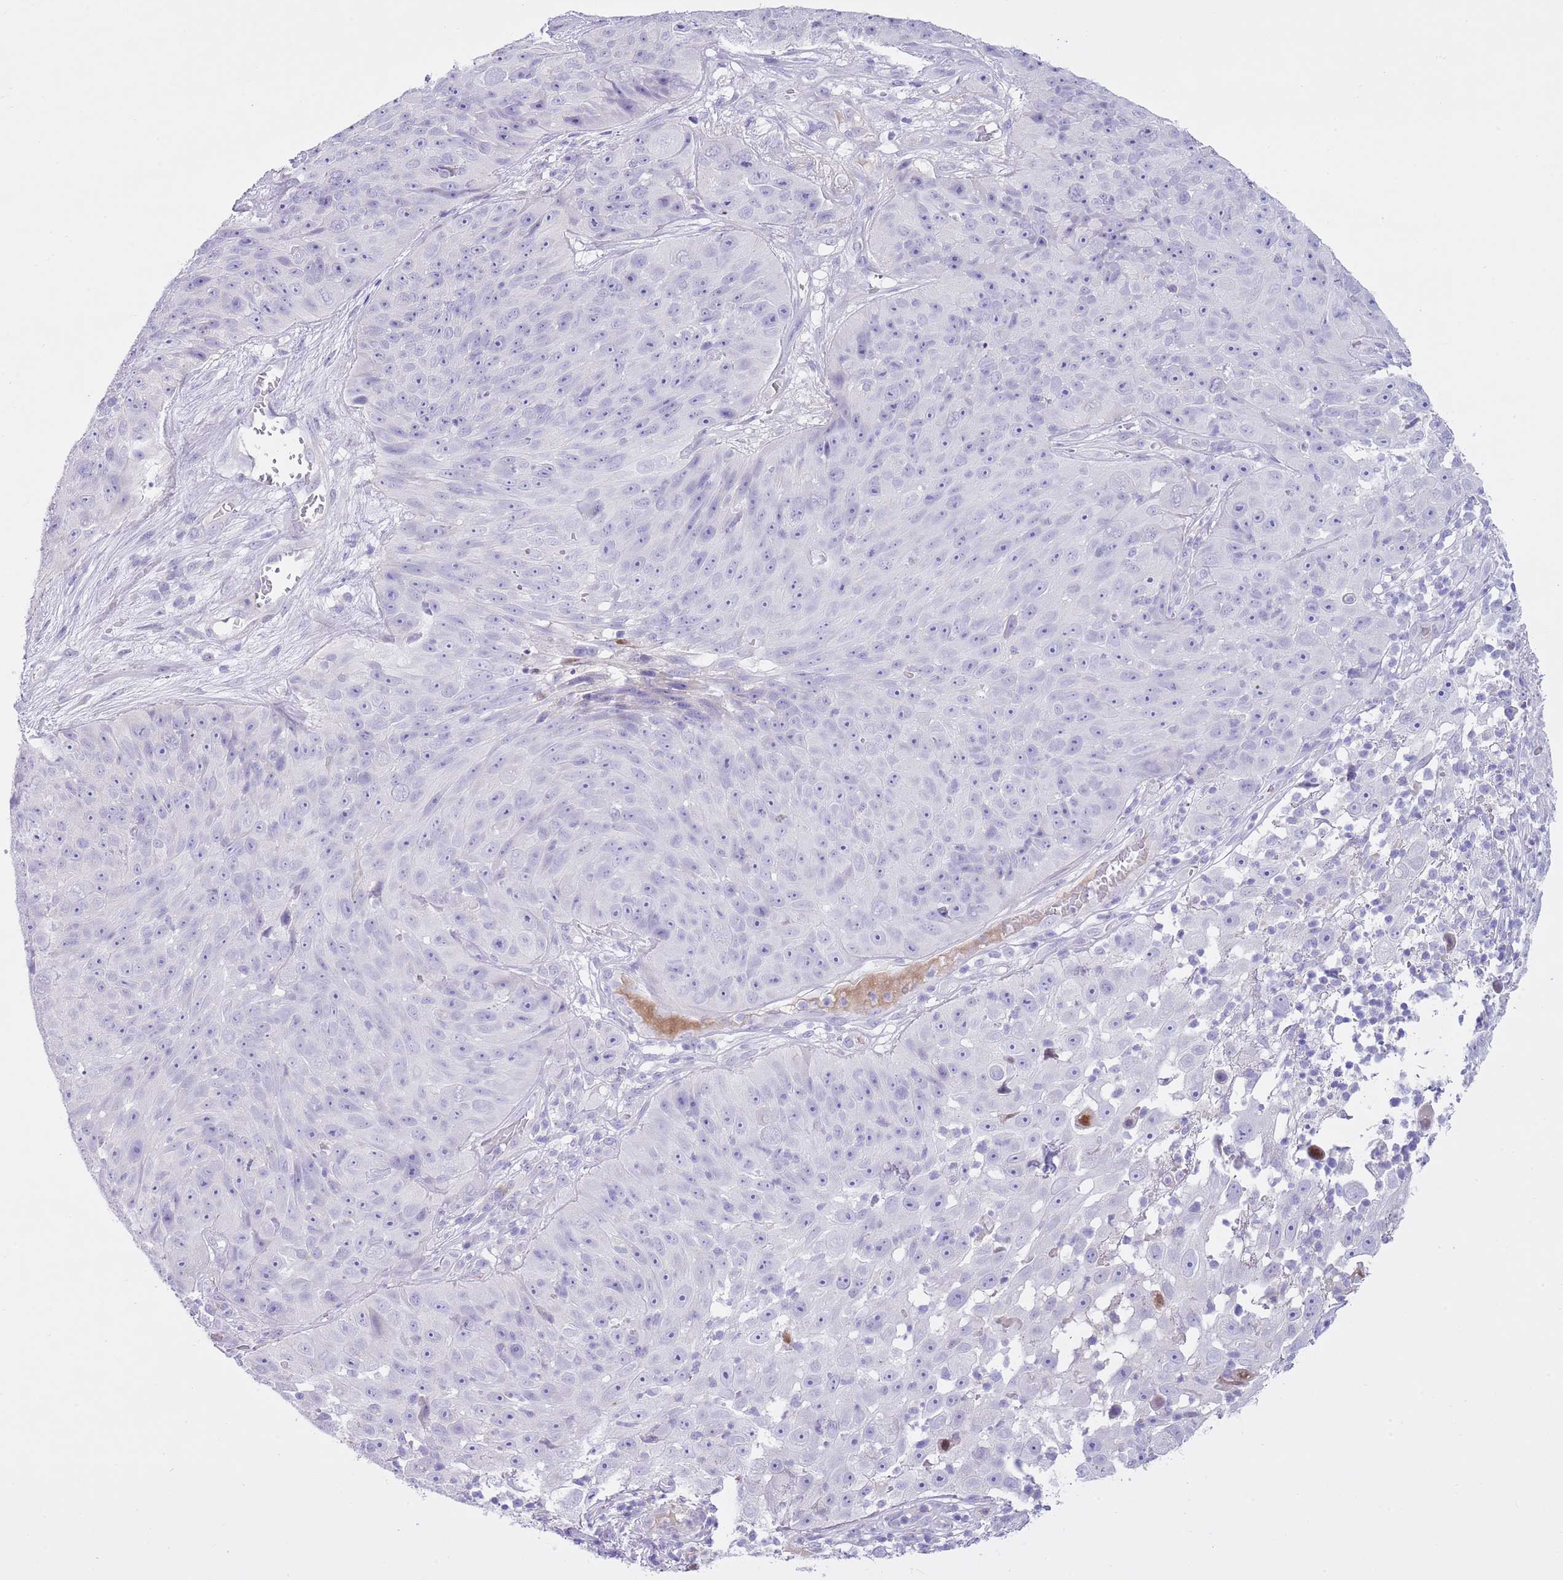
{"staining": {"intensity": "negative", "quantity": "none", "location": "none"}, "tissue": "skin cancer", "cell_type": "Tumor cells", "image_type": "cancer", "snomed": [{"axis": "morphology", "description": "Squamous cell carcinoma, NOS"}, {"axis": "topography", "description": "Skin"}], "caption": "High power microscopy photomicrograph of an IHC micrograph of skin cancer (squamous cell carcinoma), revealing no significant expression in tumor cells.", "gene": "CLEC2A", "patient": {"sex": "female", "age": 87}}